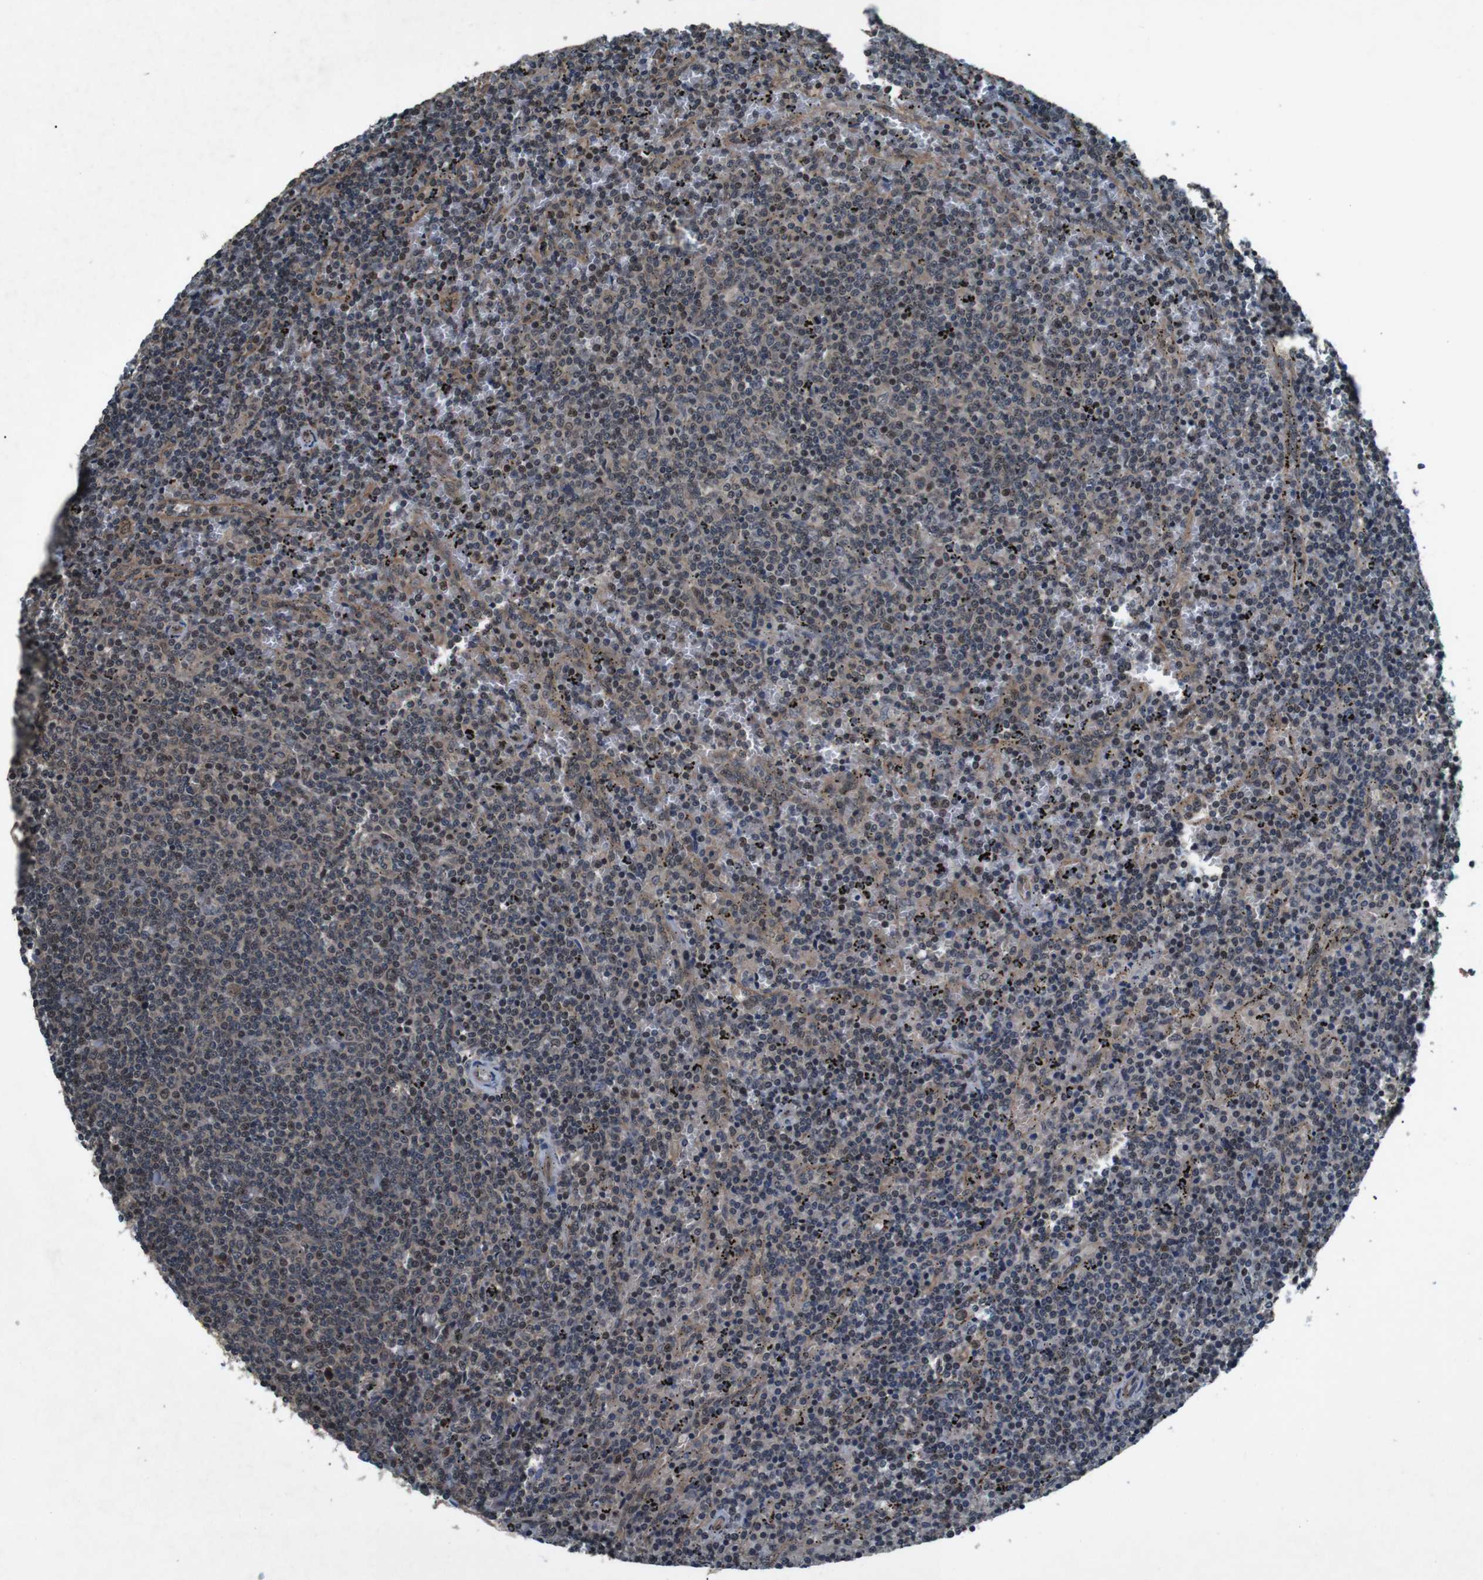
{"staining": {"intensity": "weak", "quantity": "<25%", "location": "cytoplasmic/membranous,nuclear"}, "tissue": "lymphoma", "cell_type": "Tumor cells", "image_type": "cancer", "snomed": [{"axis": "morphology", "description": "Malignant lymphoma, non-Hodgkin's type, Low grade"}, {"axis": "topography", "description": "Spleen"}], "caption": "Tumor cells are negative for brown protein staining in lymphoma.", "gene": "SOCS1", "patient": {"sex": "female", "age": 50}}